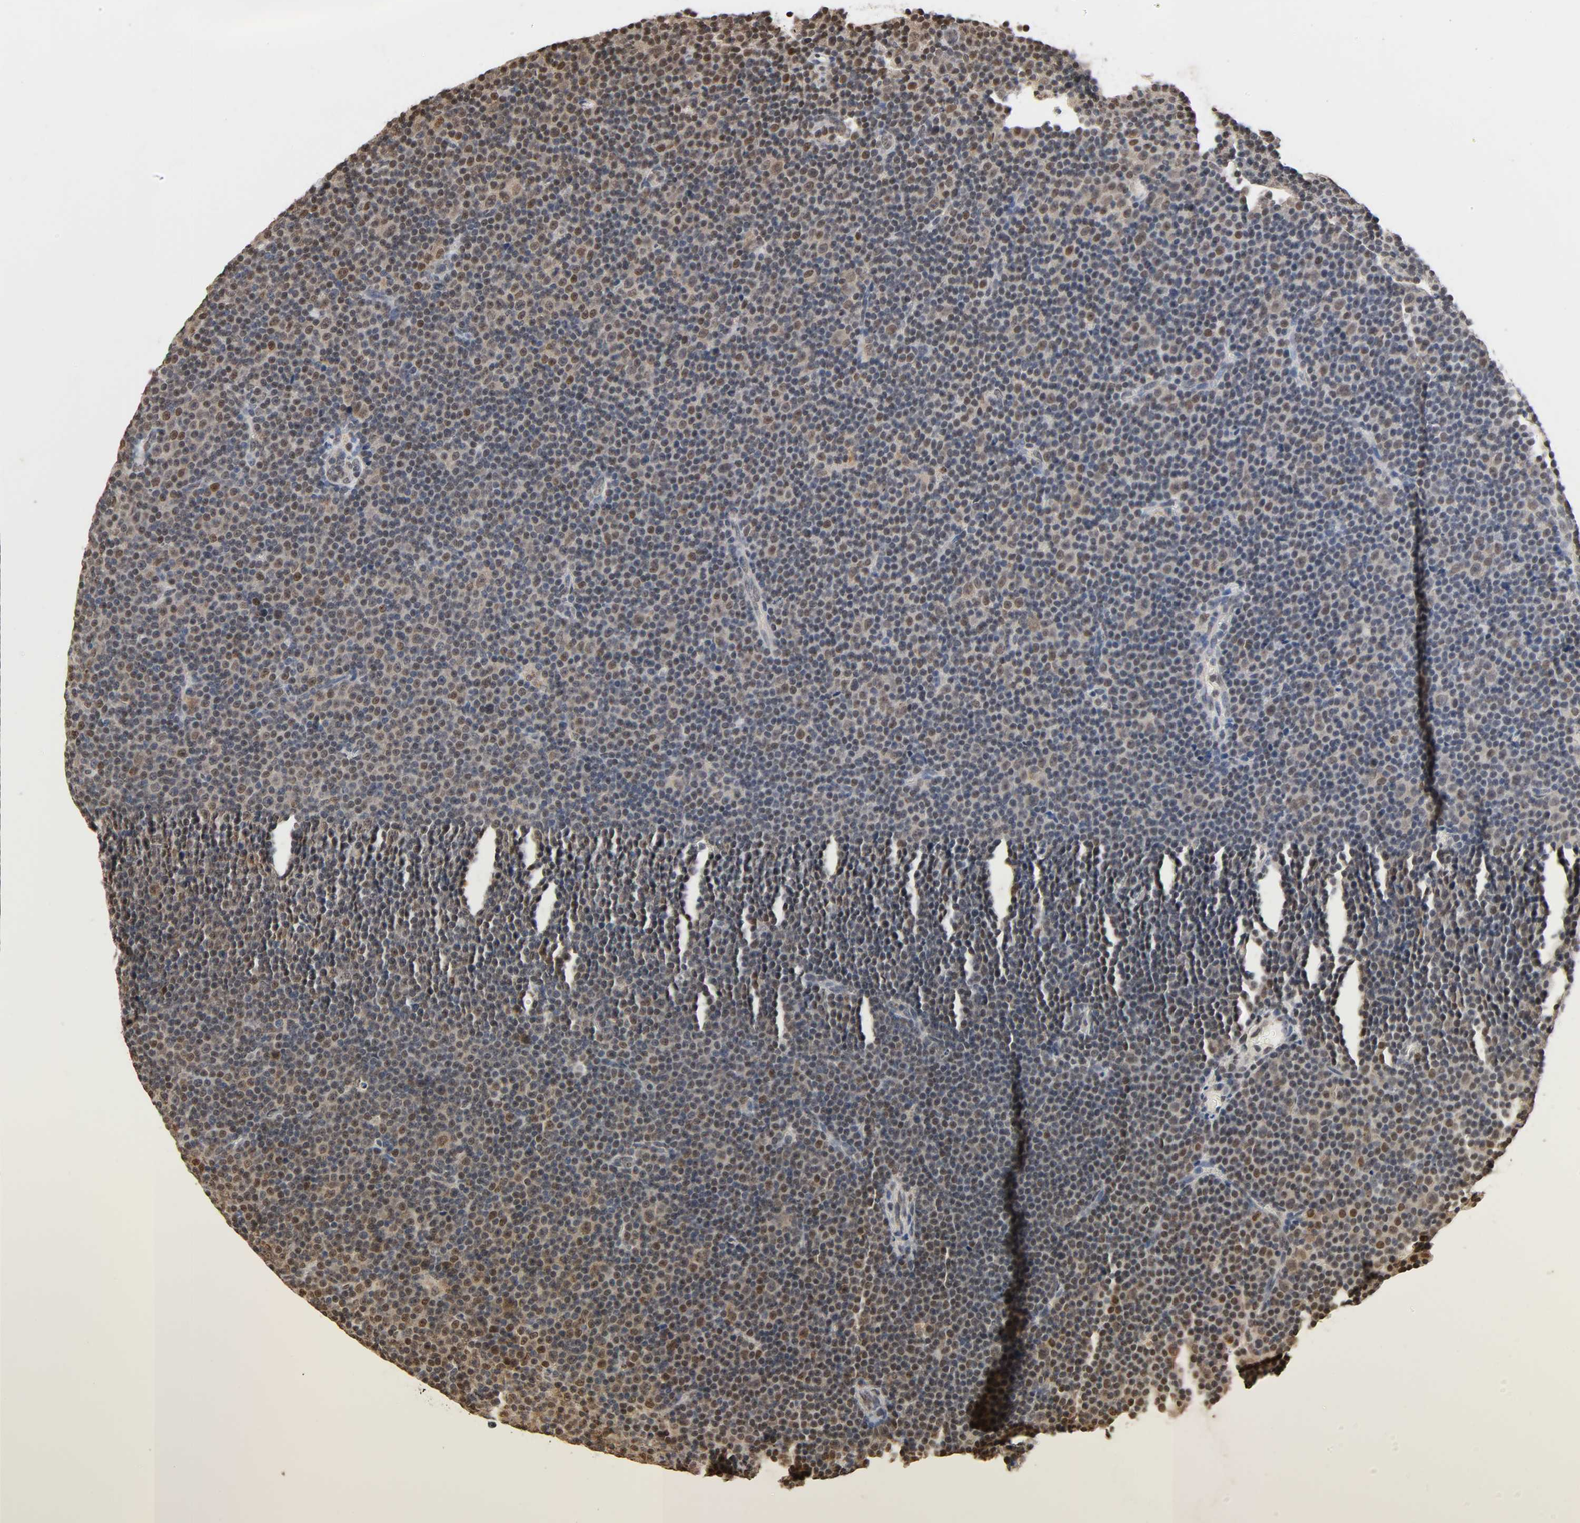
{"staining": {"intensity": "moderate", "quantity": "25%-75%", "location": "nuclear"}, "tissue": "lymphoma", "cell_type": "Tumor cells", "image_type": "cancer", "snomed": [{"axis": "morphology", "description": "Malignant lymphoma, non-Hodgkin's type, Low grade"}, {"axis": "topography", "description": "Lymph node"}], "caption": "Tumor cells reveal medium levels of moderate nuclear staining in approximately 25%-75% of cells in low-grade malignant lymphoma, non-Hodgkin's type. (DAB (3,3'-diaminobenzidine) IHC with brightfield microscopy, high magnification).", "gene": "UBC", "patient": {"sex": "female", "age": 67}}